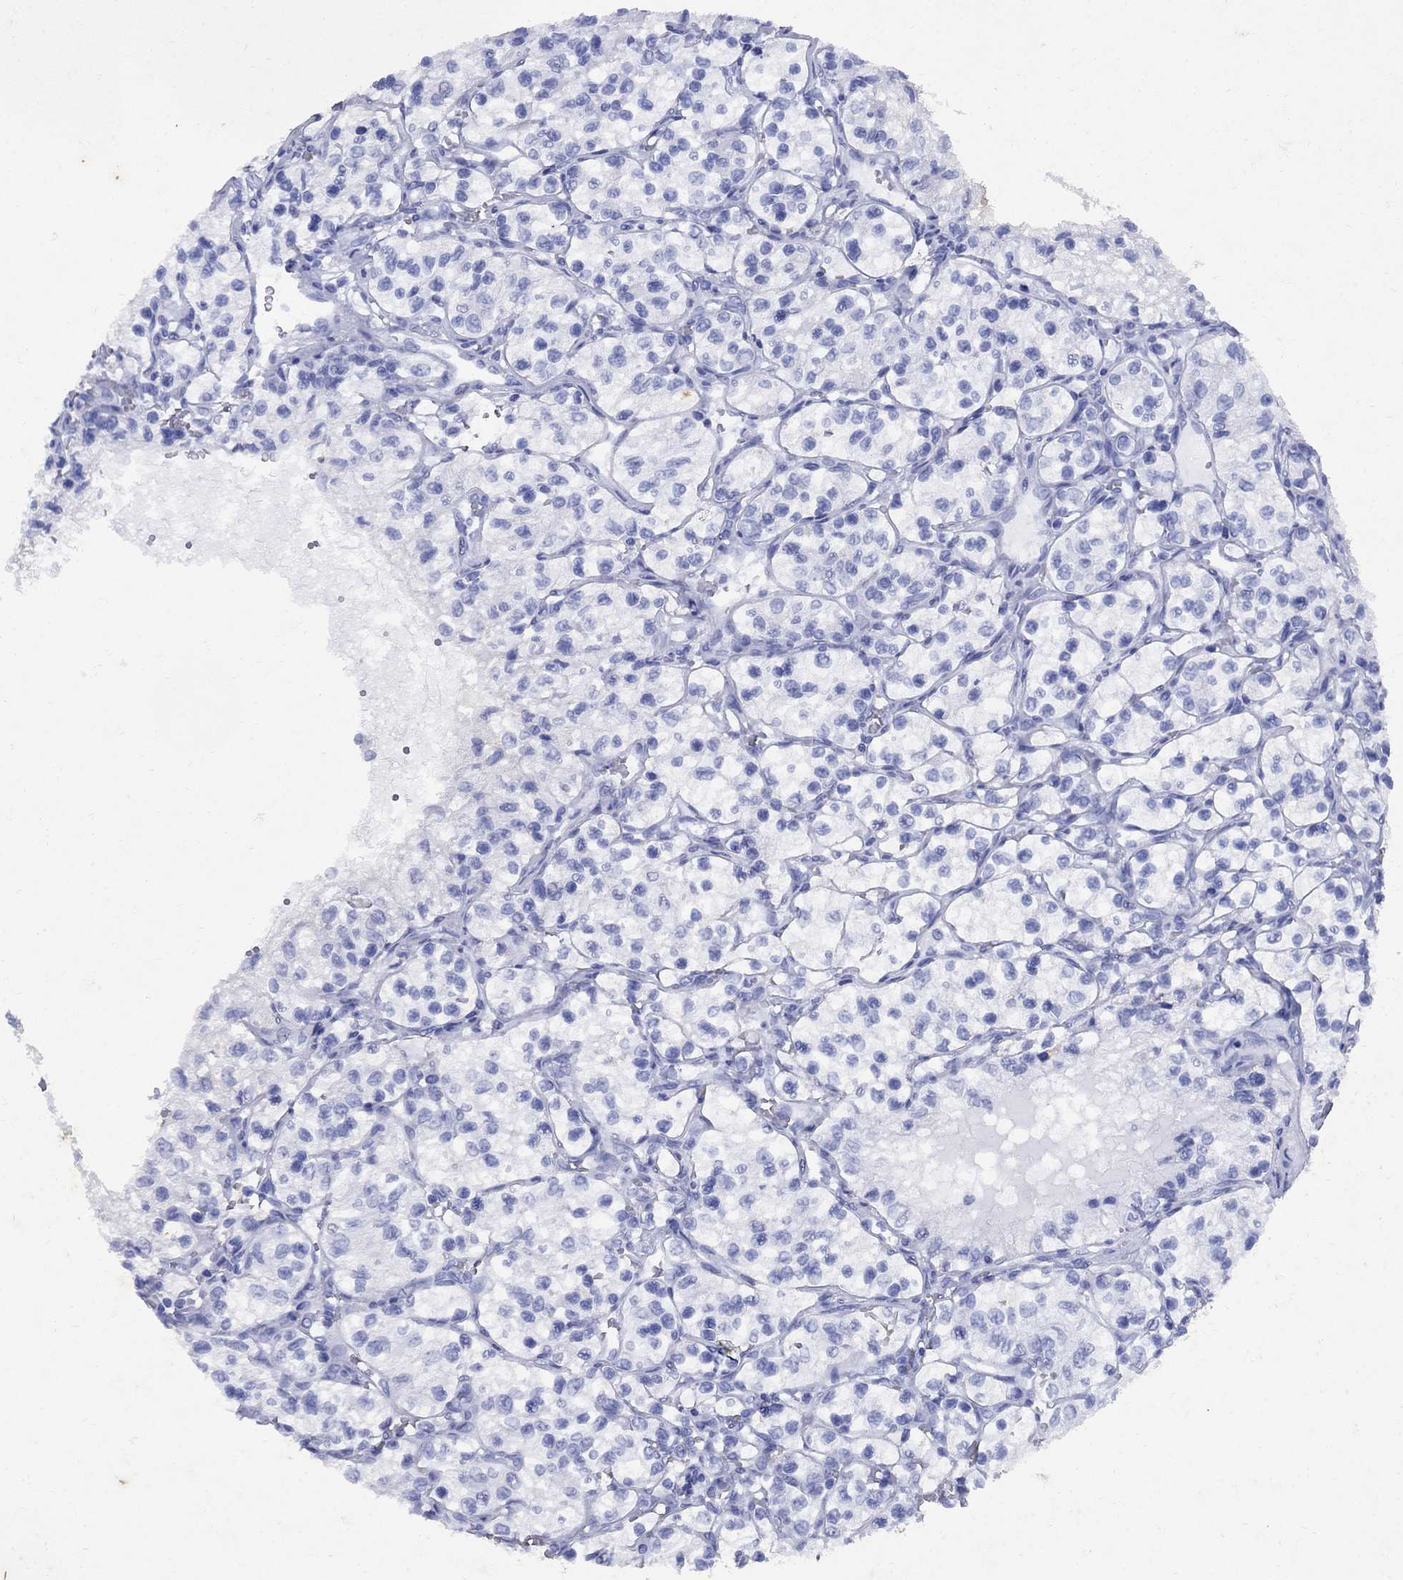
{"staining": {"intensity": "negative", "quantity": "none", "location": "none"}, "tissue": "renal cancer", "cell_type": "Tumor cells", "image_type": "cancer", "snomed": [{"axis": "morphology", "description": "Adenocarcinoma, NOS"}, {"axis": "topography", "description": "Kidney"}], "caption": "Histopathology image shows no protein positivity in tumor cells of renal cancer (adenocarcinoma) tissue.", "gene": "CD1A", "patient": {"sex": "female", "age": 69}}